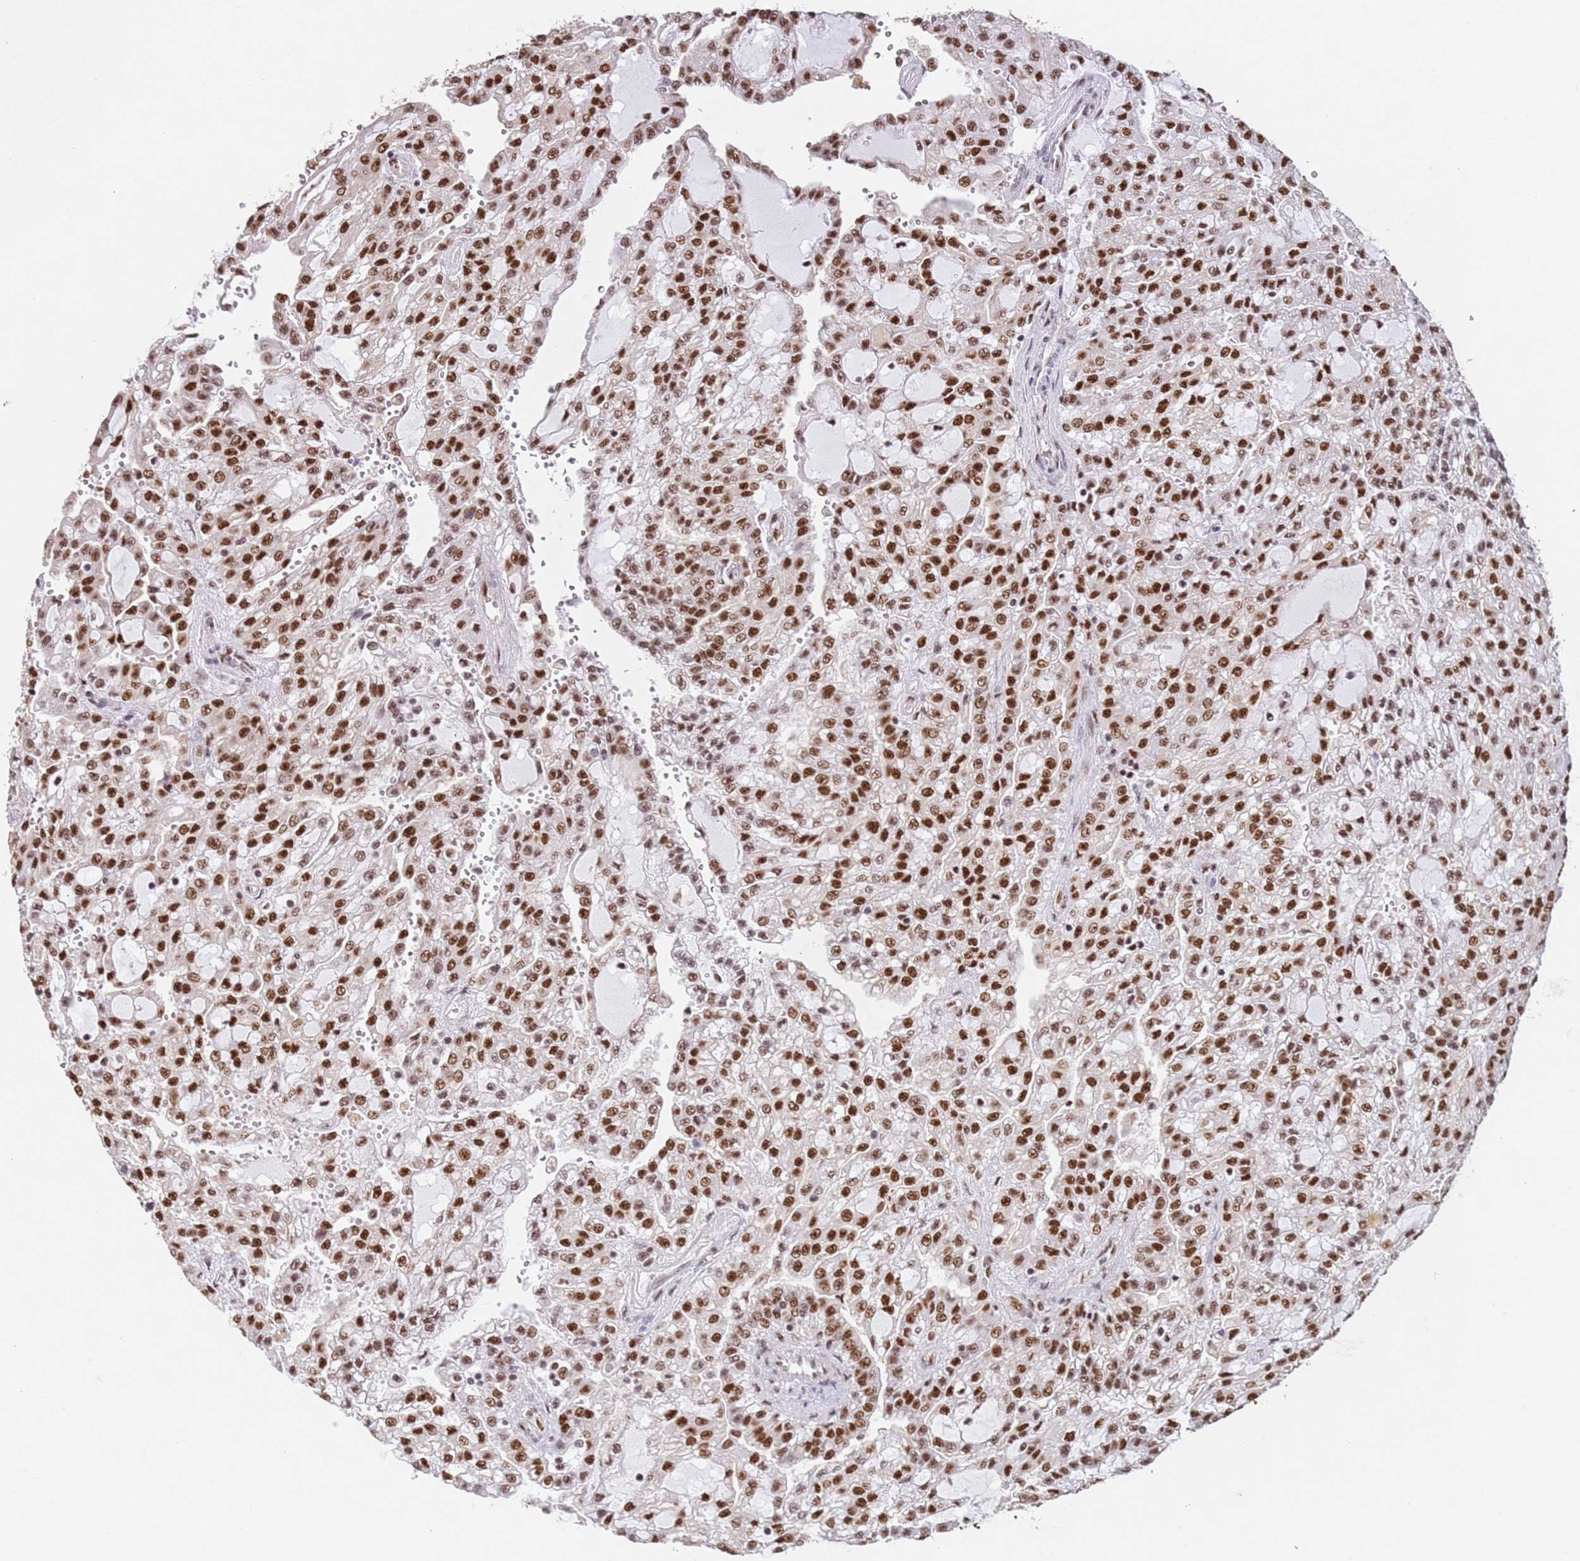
{"staining": {"intensity": "moderate", "quantity": ">75%", "location": "nuclear"}, "tissue": "renal cancer", "cell_type": "Tumor cells", "image_type": "cancer", "snomed": [{"axis": "morphology", "description": "Adenocarcinoma, NOS"}, {"axis": "topography", "description": "Kidney"}], "caption": "There is medium levels of moderate nuclear positivity in tumor cells of renal adenocarcinoma, as demonstrated by immunohistochemical staining (brown color).", "gene": "ESF1", "patient": {"sex": "male", "age": 63}}